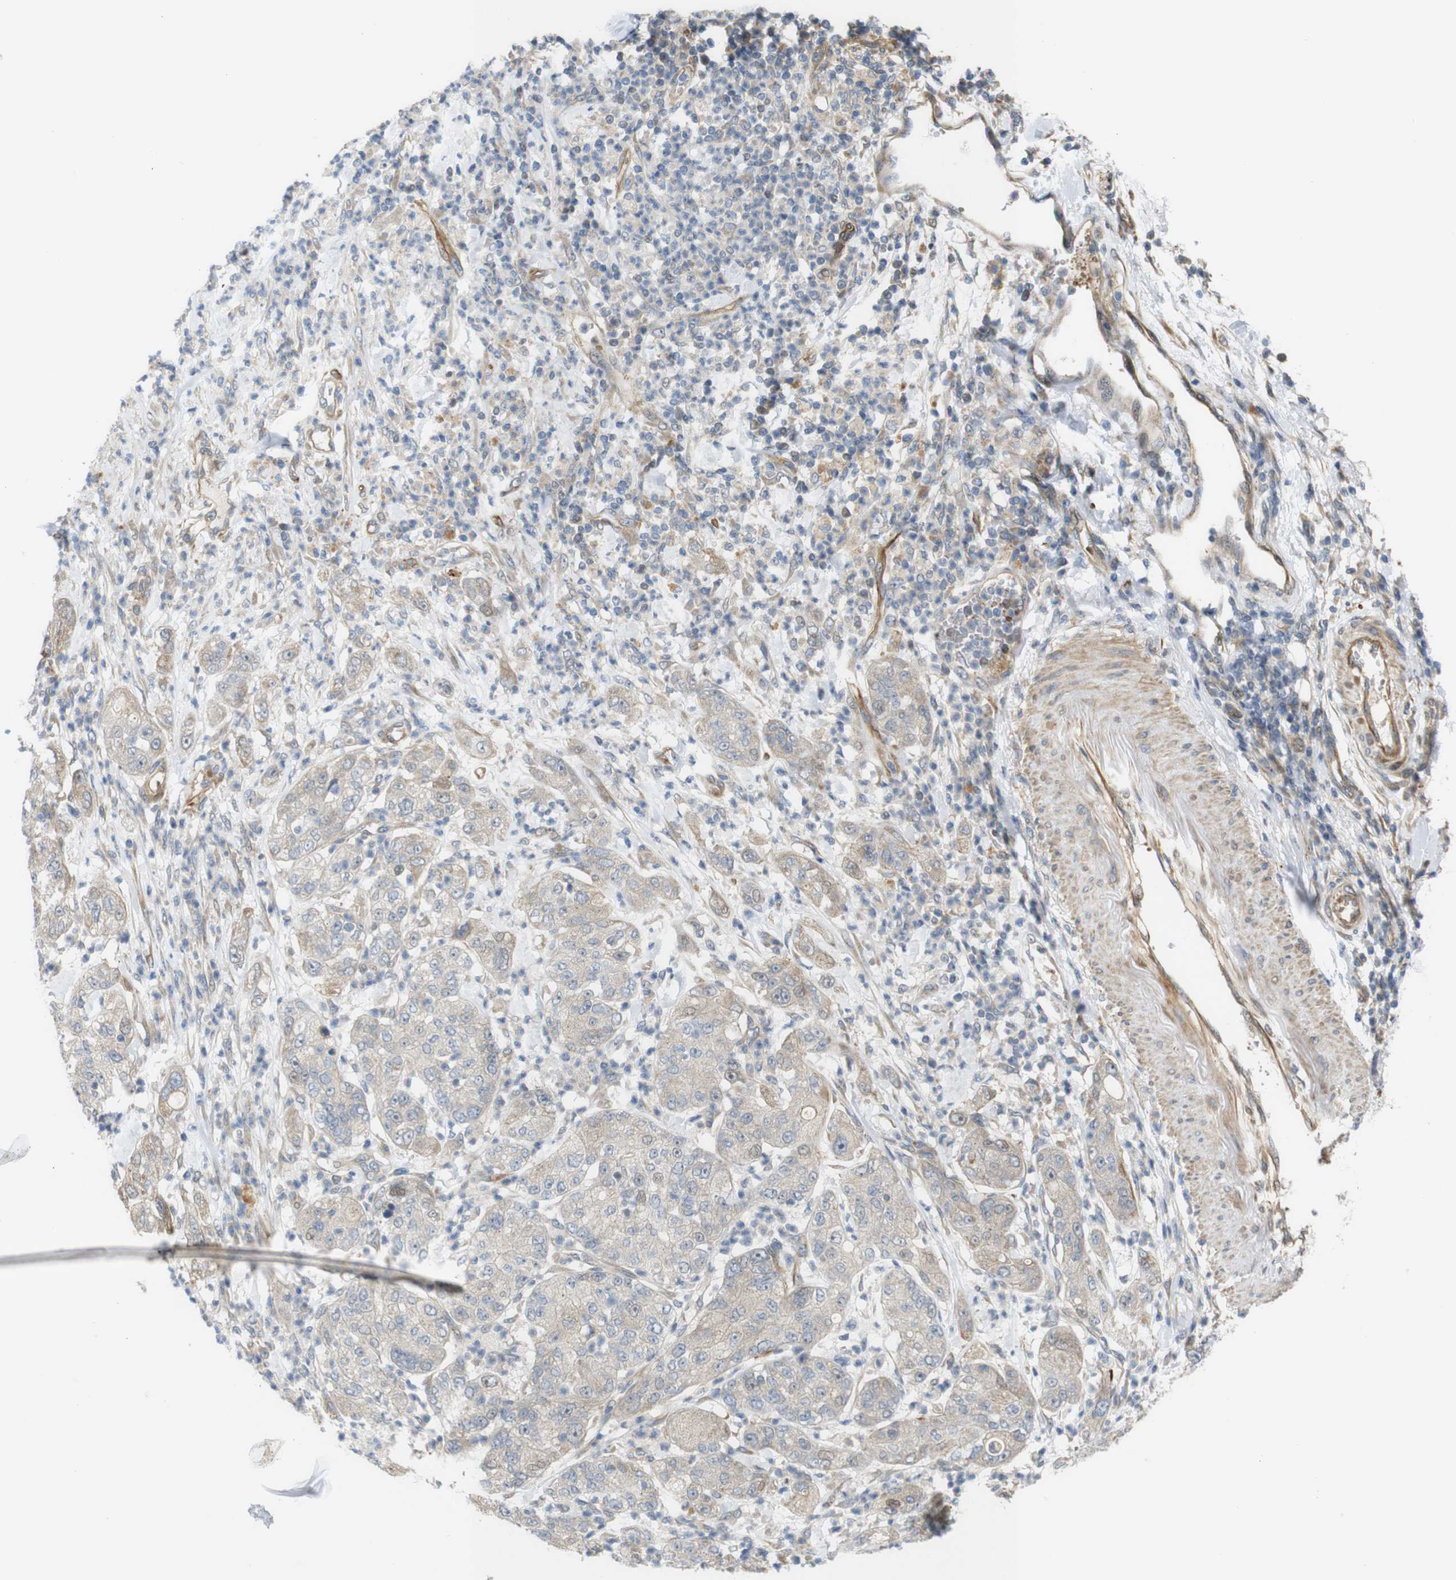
{"staining": {"intensity": "weak", "quantity": "<25%", "location": "cytoplasmic/membranous"}, "tissue": "pancreatic cancer", "cell_type": "Tumor cells", "image_type": "cancer", "snomed": [{"axis": "morphology", "description": "Adenocarcinoma, NOS"}, {"axis": "topography", "description": "Pancreas"}], "caption": "Micrograph shows no significant protein positivity in tumor cells of pancreatic cancer. The staining was performed using DAB to visualize the protein expression in brown, while the nuclei were stained in blue with hematoxylin (Magnification: 20x).", "gene": "RPTOR", "patient": {"sex": "female", "age": 78}}